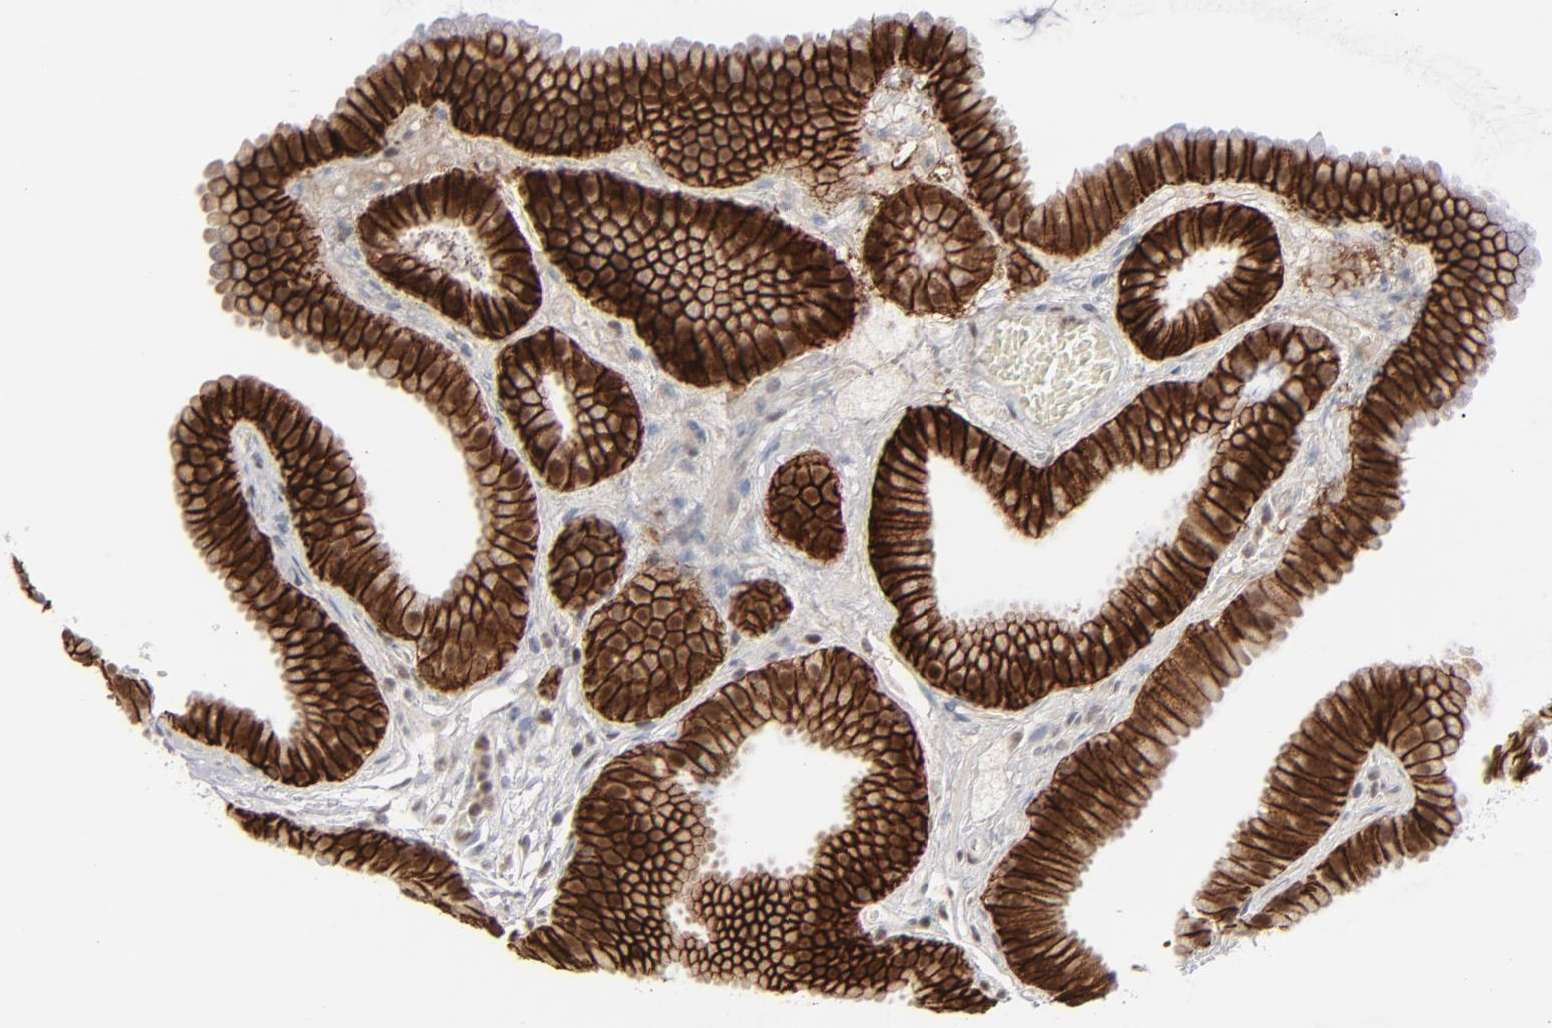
{"staining": {"intensity": "strong", "quantity": ">75%", "location": "cytoplasmic/membranous,nuclear"}, "tissue": "gallbladder", "cell_type": "Glandular cells", "image_type": "normal", "snomed": [{"axis": "morphology", "description": "Normal tissue, NOS"}, {"axis": "topography", "description": "Gallbladder"}], "caption": "Gallbladder stained with a brown dye exhibits strong cytoplasmic/membranous,nuclear positive expression in approximately >75% of glandular cells.", "gene": "IRF9", "patient": {"sex": "female", "age": 63}}